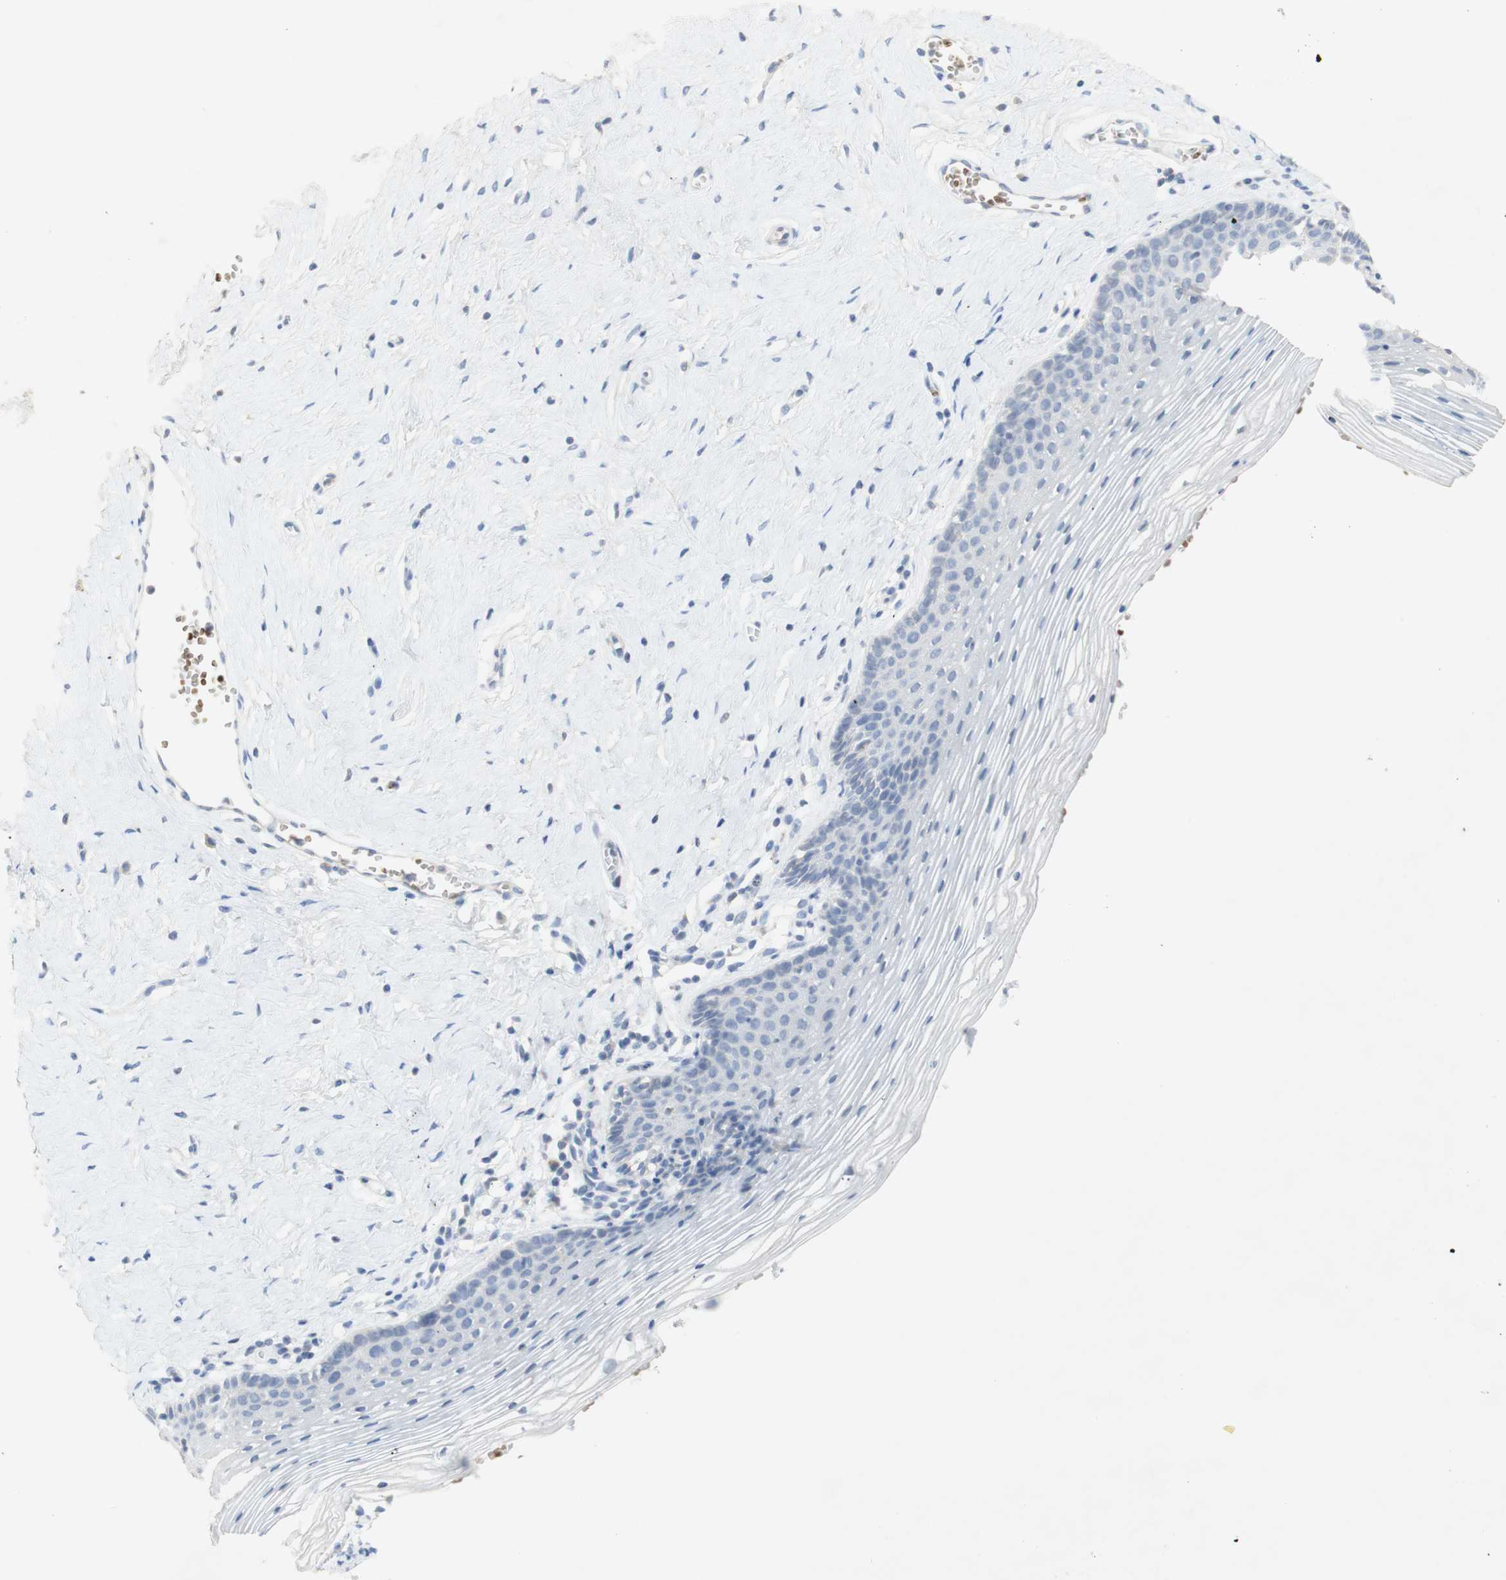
{"staining": {"intensity": "negative", "quantity": "none", "location": "none"}, "tissue": "vagina", "cell_type": "Squamous epithelial cells", "image_type": "normal", "snomed": [{"axis": "morphology", "description": "Normal tissue, NOS"}, {"axis": "topography", "description": "Vagina"}], "caption": "Immunohistochemical staining of normal human vagina demonstrates no significant positivity in squamous epithelial cells. Brightfield microscopy of IHC stained with DAB (brown) and hematoxylin (blue), captured at high magnification.", "gene": "EPO", "patient": {"sex": "female", "age": 32}}